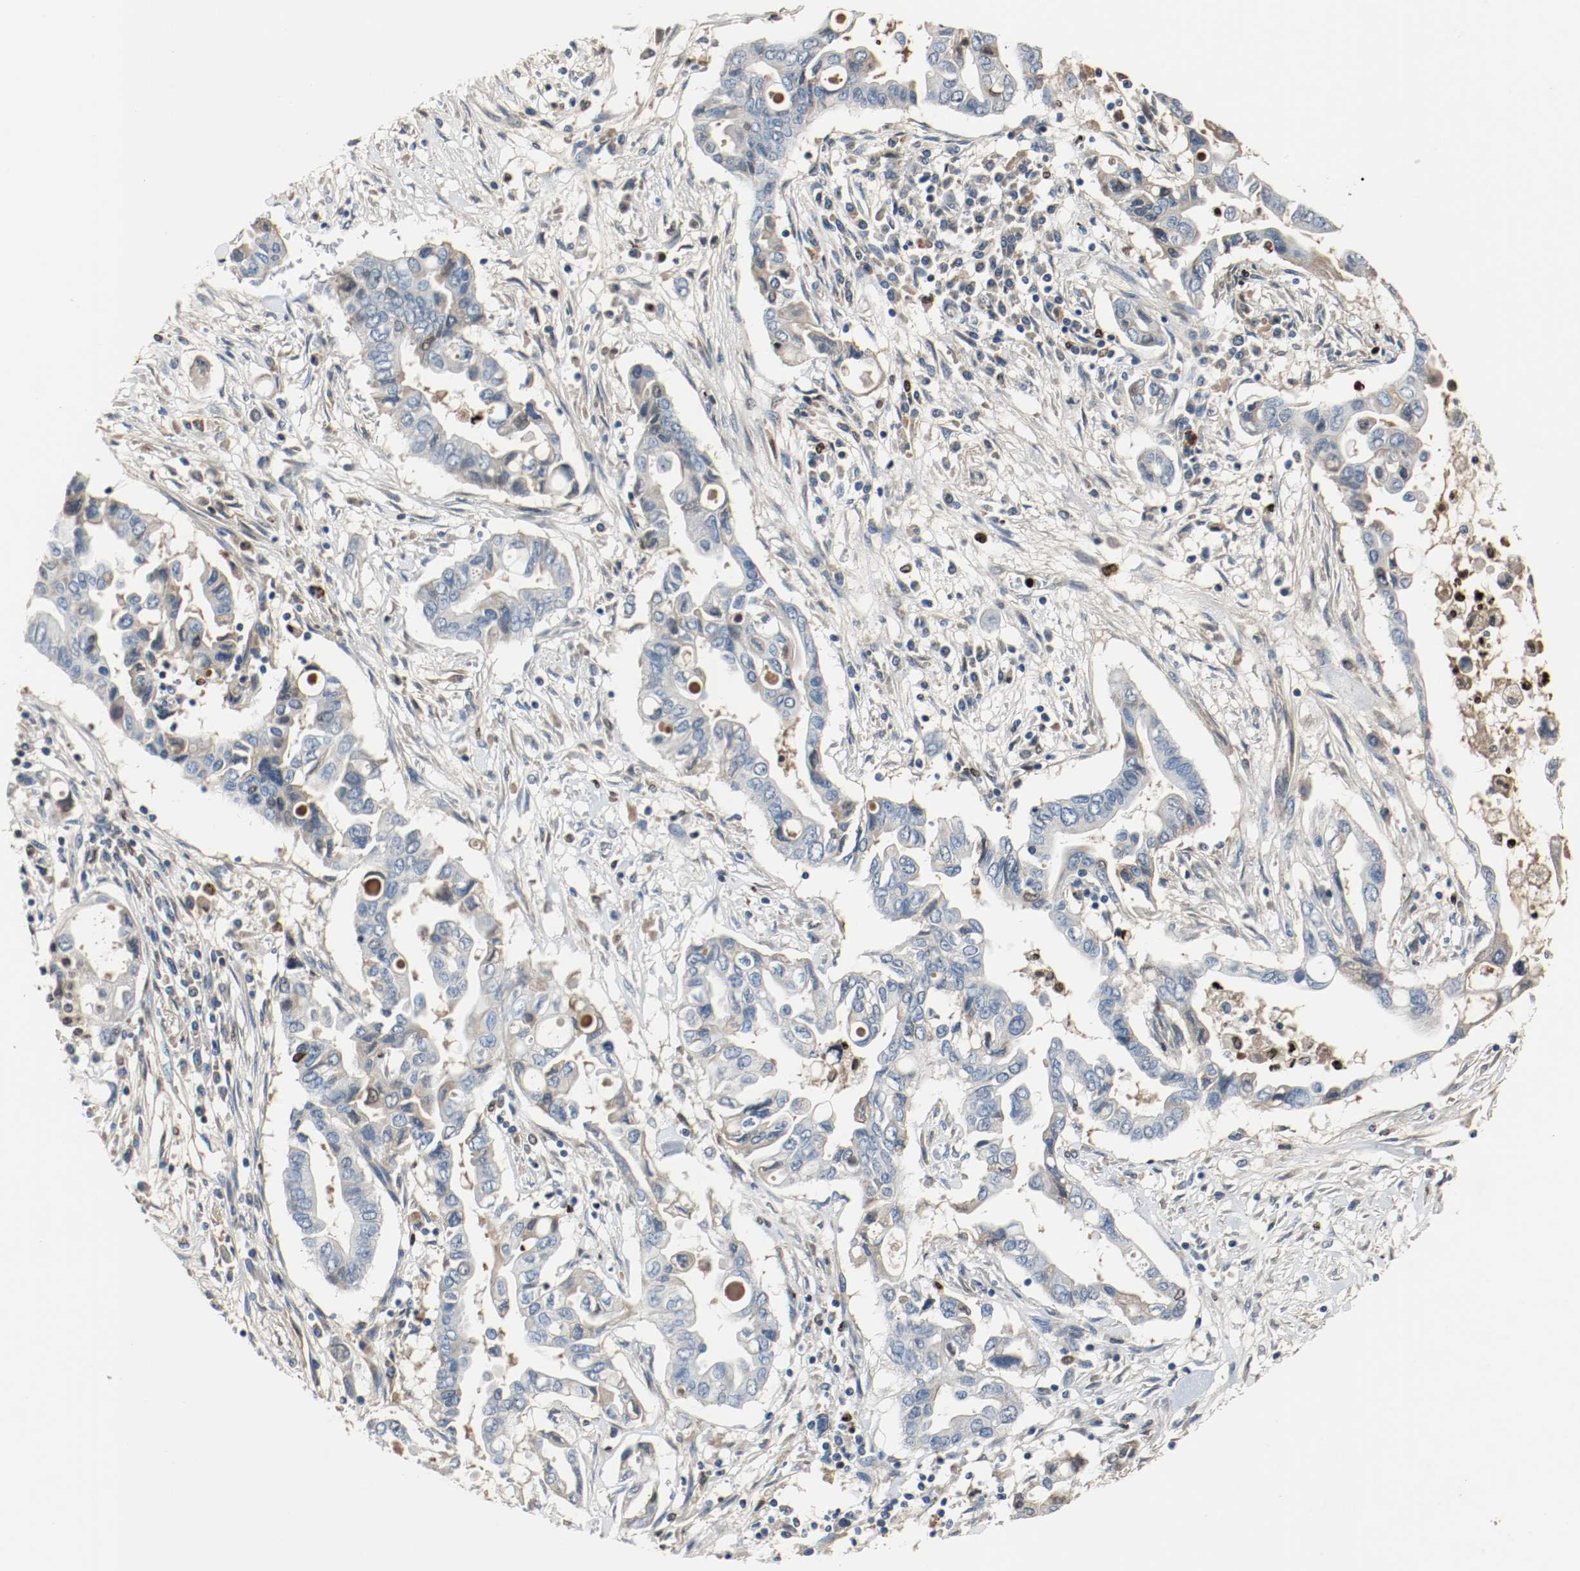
{"staining": {"intensity": "negative", "quantity": "none", "location": "none"}, "tissue": "pancreatic cancer", "cell_type": "Tumor cells", "image_type": "cancer", "snomed": [{"axis": "morphology", "description": "Adenocarcinoma, NOS"}, {"axis": "topography", "description": "Pancreas"}], "caption": "IHC of adenocarcinoma (pancreatic) exhibits no positivity in tumor cells.", "gene": "BLK", "patient": {"sex": "female", "age": 57}}